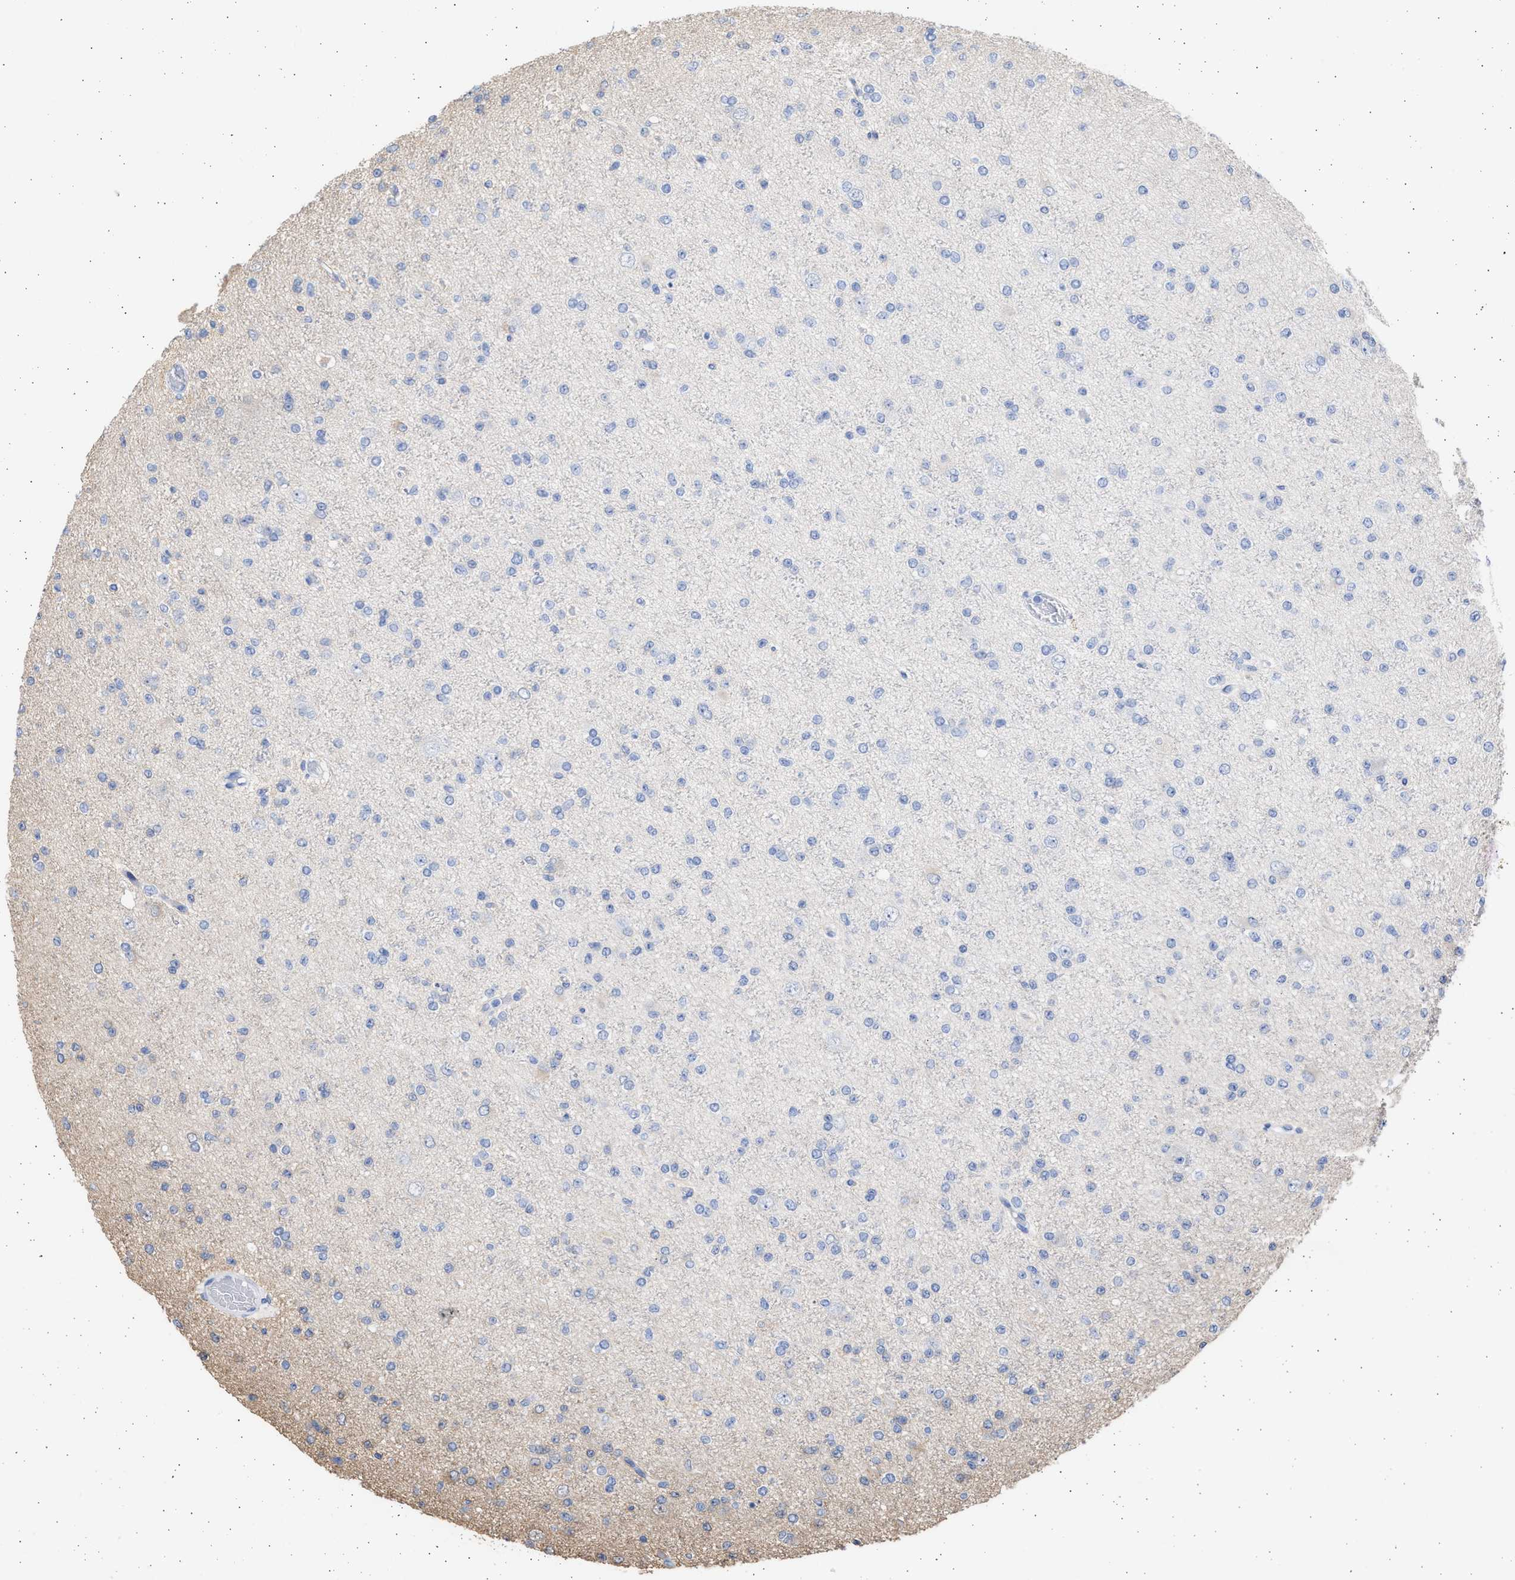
{"staining": {"intensity": "negative", "quantity": "none", "location": "none"}, "tissue": "glioma", "cell_type": "Tumor cells", "image_type": "cancer", "snomed": [{"axis": "morphology", "description": "Glioma, malignant, Low grade"}, {"axis": "topography", "description": "Brain"}], "caption": "Immunohistochemistry image of neoplastic tissue: human malignant low-grade glioma stained with DAB shows no significant protein staining in tumor cells.", "gene": "ALDOC", "patient": {"sex": "female", "age": 22}}